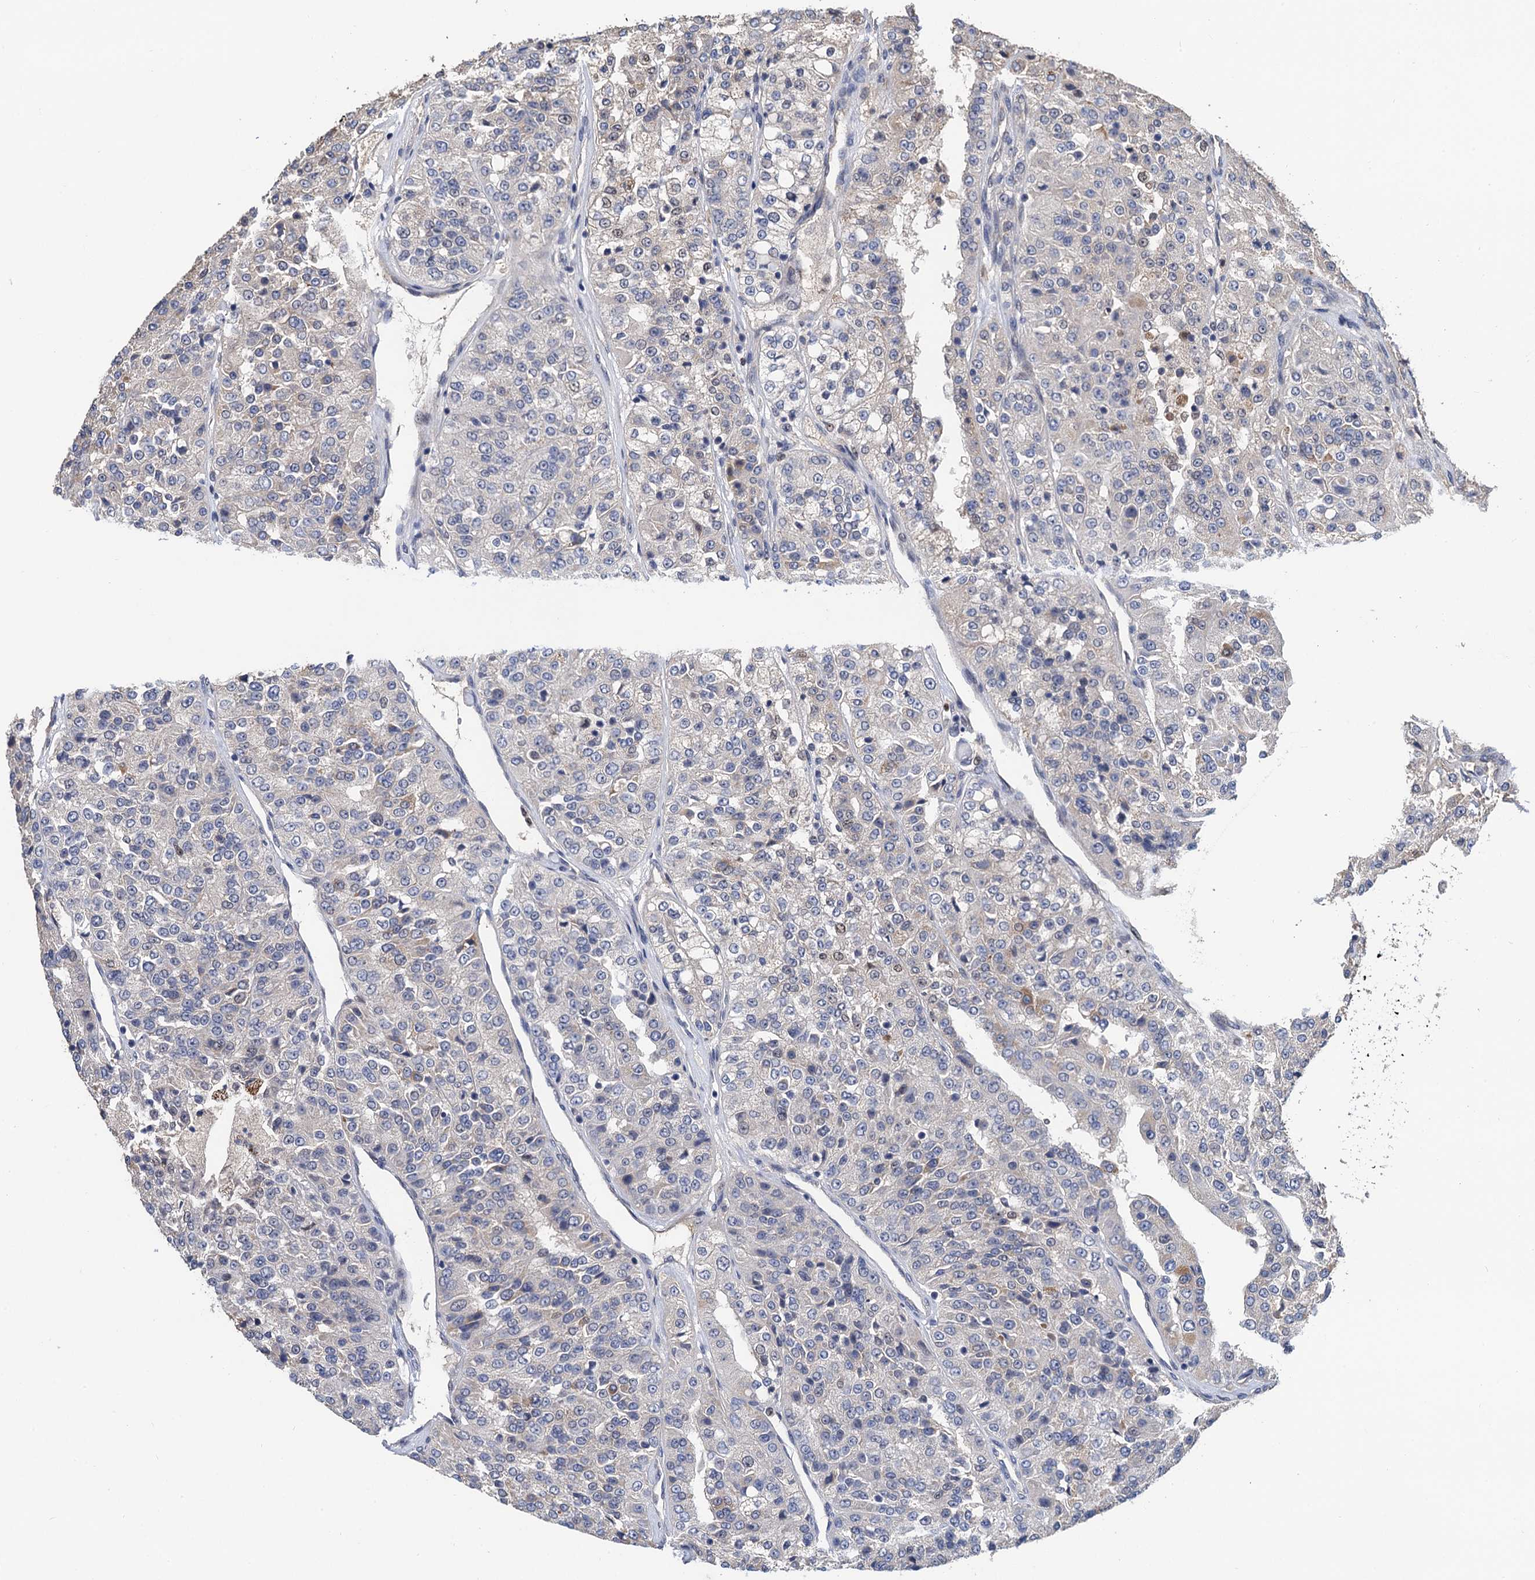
{"staining": {"intensity": "negative", "quantity": "none", "location": "none"}, "tissue": "renal cancer", "cell_type": "Tumor cells", "image_type": "cancer", "snomed": [{"axis": "morphology", "description": "Adenocarcinoma, NOS"}, {"axis": "topography", "description": "Kidney"}], "caption": "High power microscopy photomicrograph of an immunohistochemistry (IHC) image of renal cancer, revealing no significant staining in tumor cells. Nuclei are stained in blue.", "gene": "TSEN34", "patient": {"sex": "female", "age": 63}}